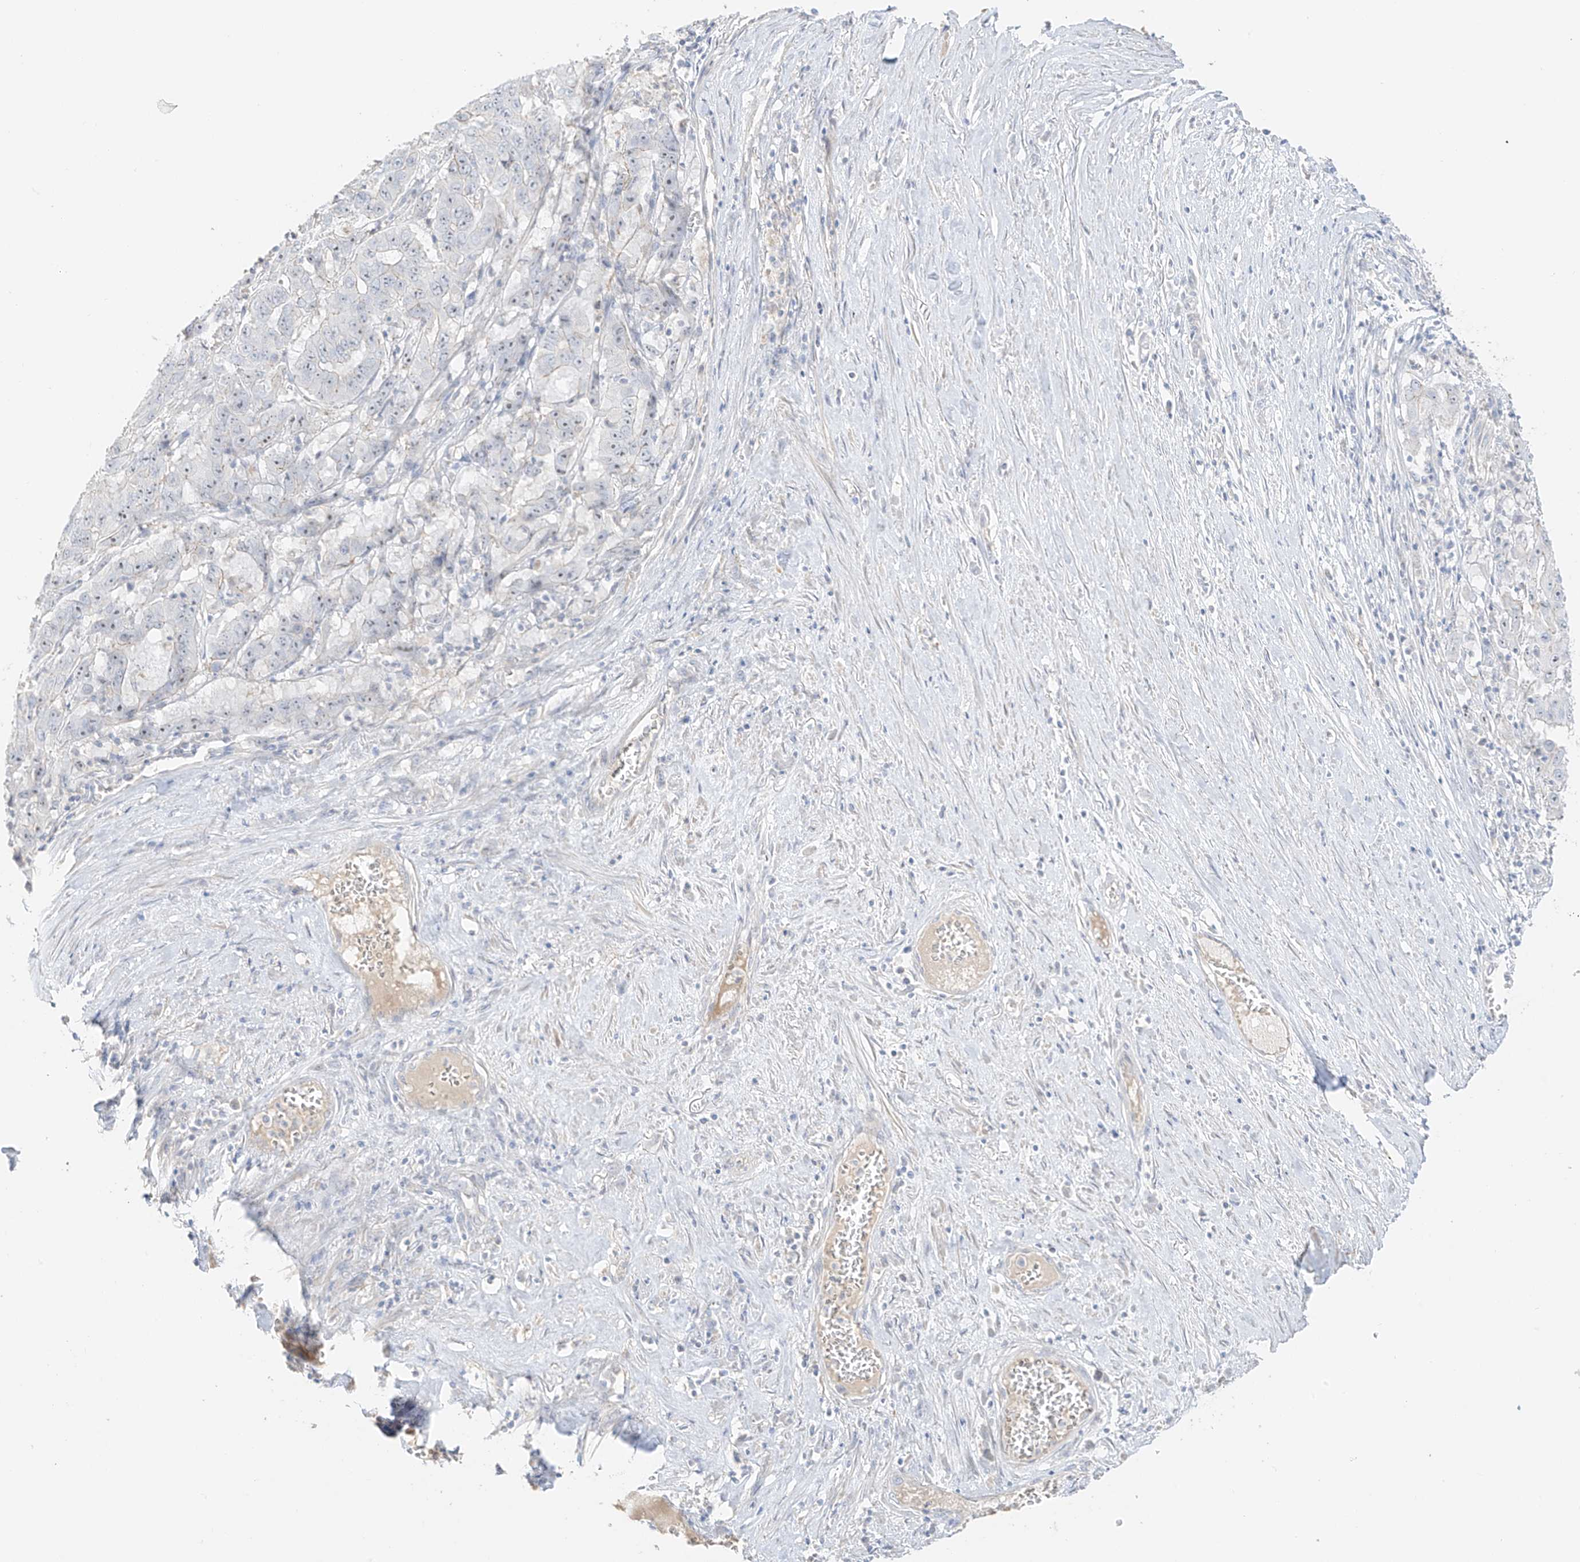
{"staining": {"intensity": "weak", "quantity": "<25%", "location": "nuclear"}, "tissue": "pancreatic cancer", "cell_type": "Tumor cells", "image_type": "cancer", "snomed": [{"axis": "morphology", "description": "Adenocarcinoma, NOS"}, {"axis": "topography", "description": "Pancreas"}], "caption": "A photomicrograph of human pancreatic cancer (adenocarcinoma) is negative for staining in tumor cells.", "gene": "ZBTB41", "patient": {"sex": "male", "age": 63}}